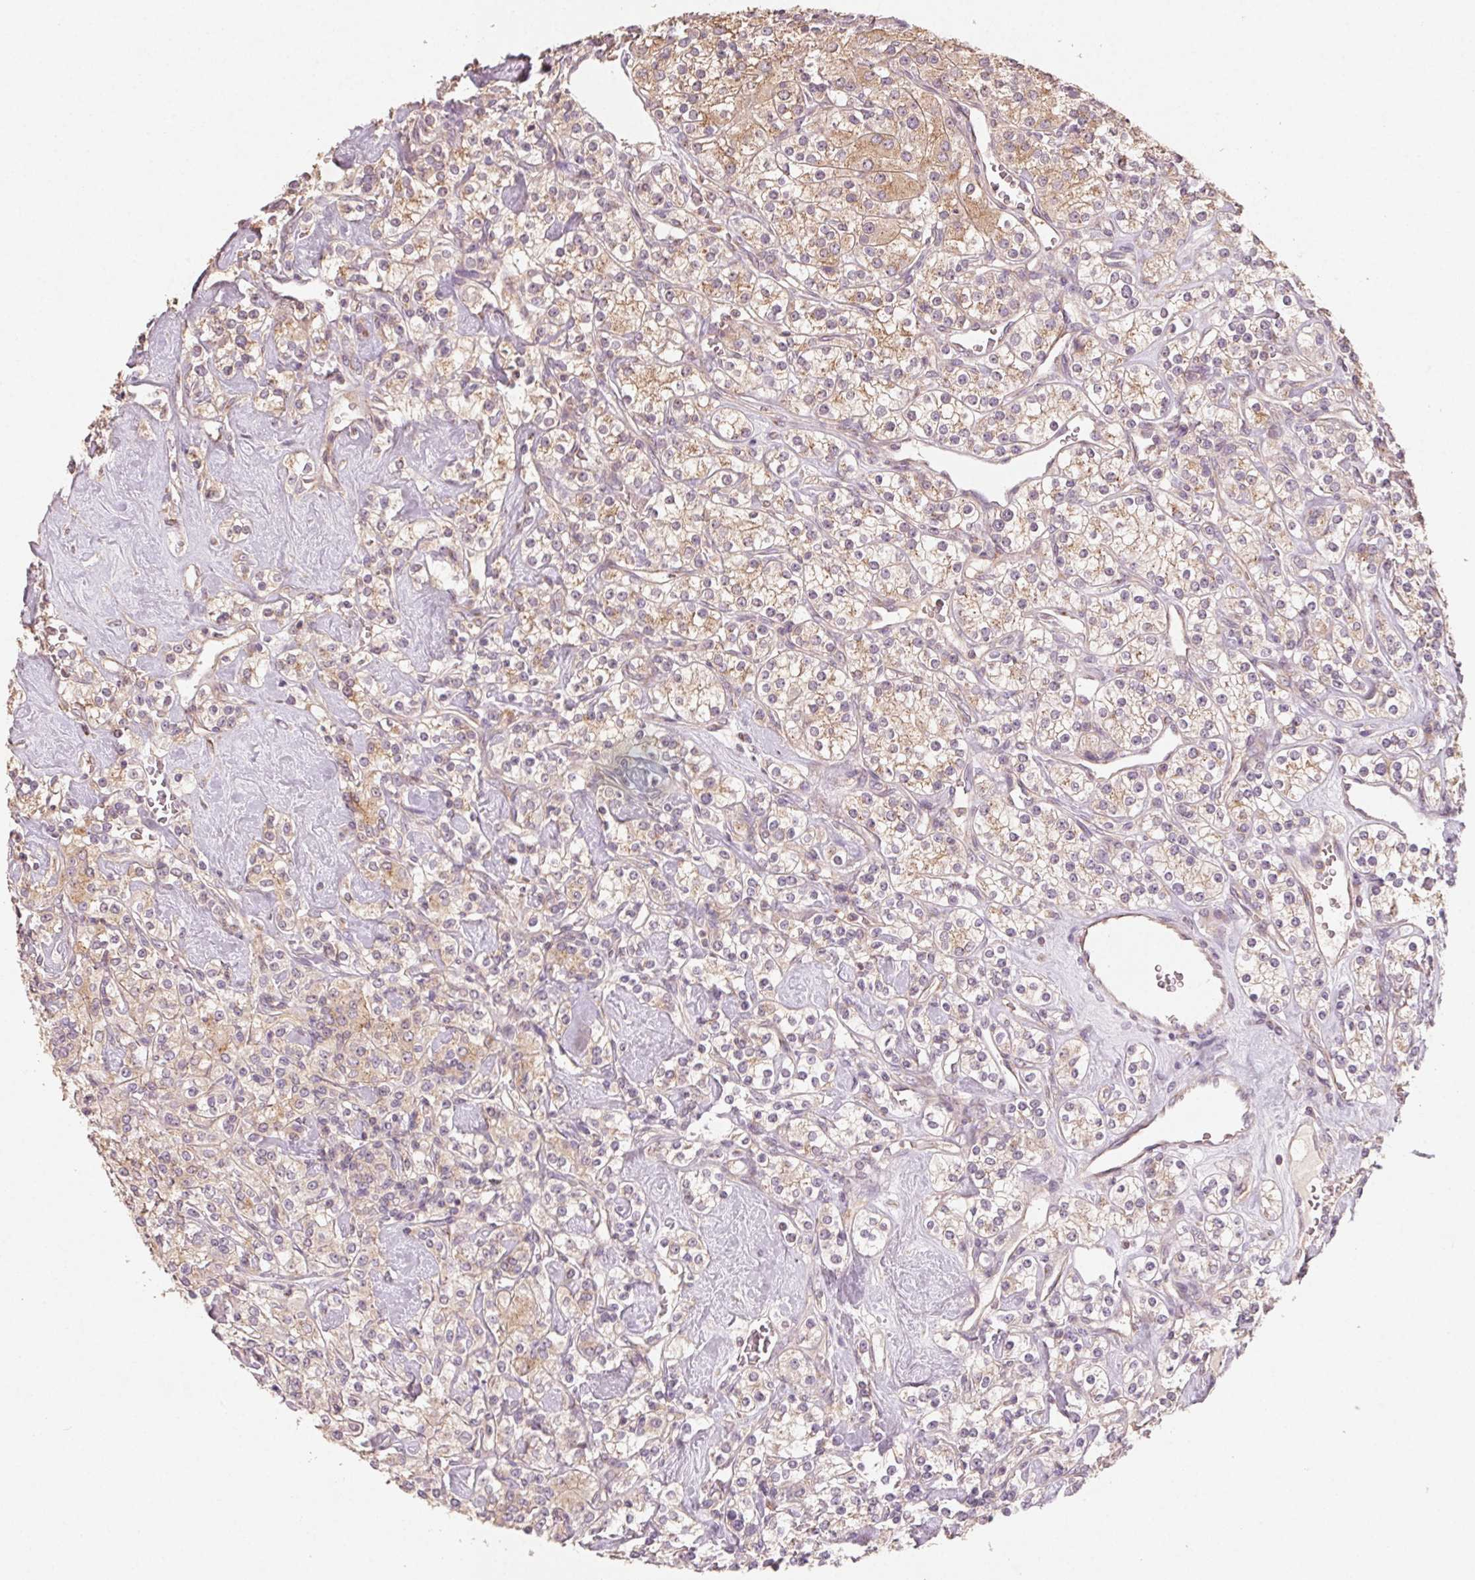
{"staining": {"intensity": "weak", "quantity": "25%-75%", "location": "cytoplasmic/membranous"}, "tissue": "renal cancer", "cell_type": "Tumor cells", "image_type": "cancer", "snomed": [{"axis": "morphology", "description": "Adenocarcinoma, NOS"}, {"axis": "topography", "description": "Kidney"}], "caption": "The micrograph displays staining of adenocarcinoma (renal), revealing weak cytoplasmic/membranous protein expression (brown color) within tumor cells. Using DAB (brown) and hematoxylin (blue) stains, captured at high magnification using brightfield microscopy.", "gene": "AP1S1", "patient": {"sex": "male", "age": 77}}